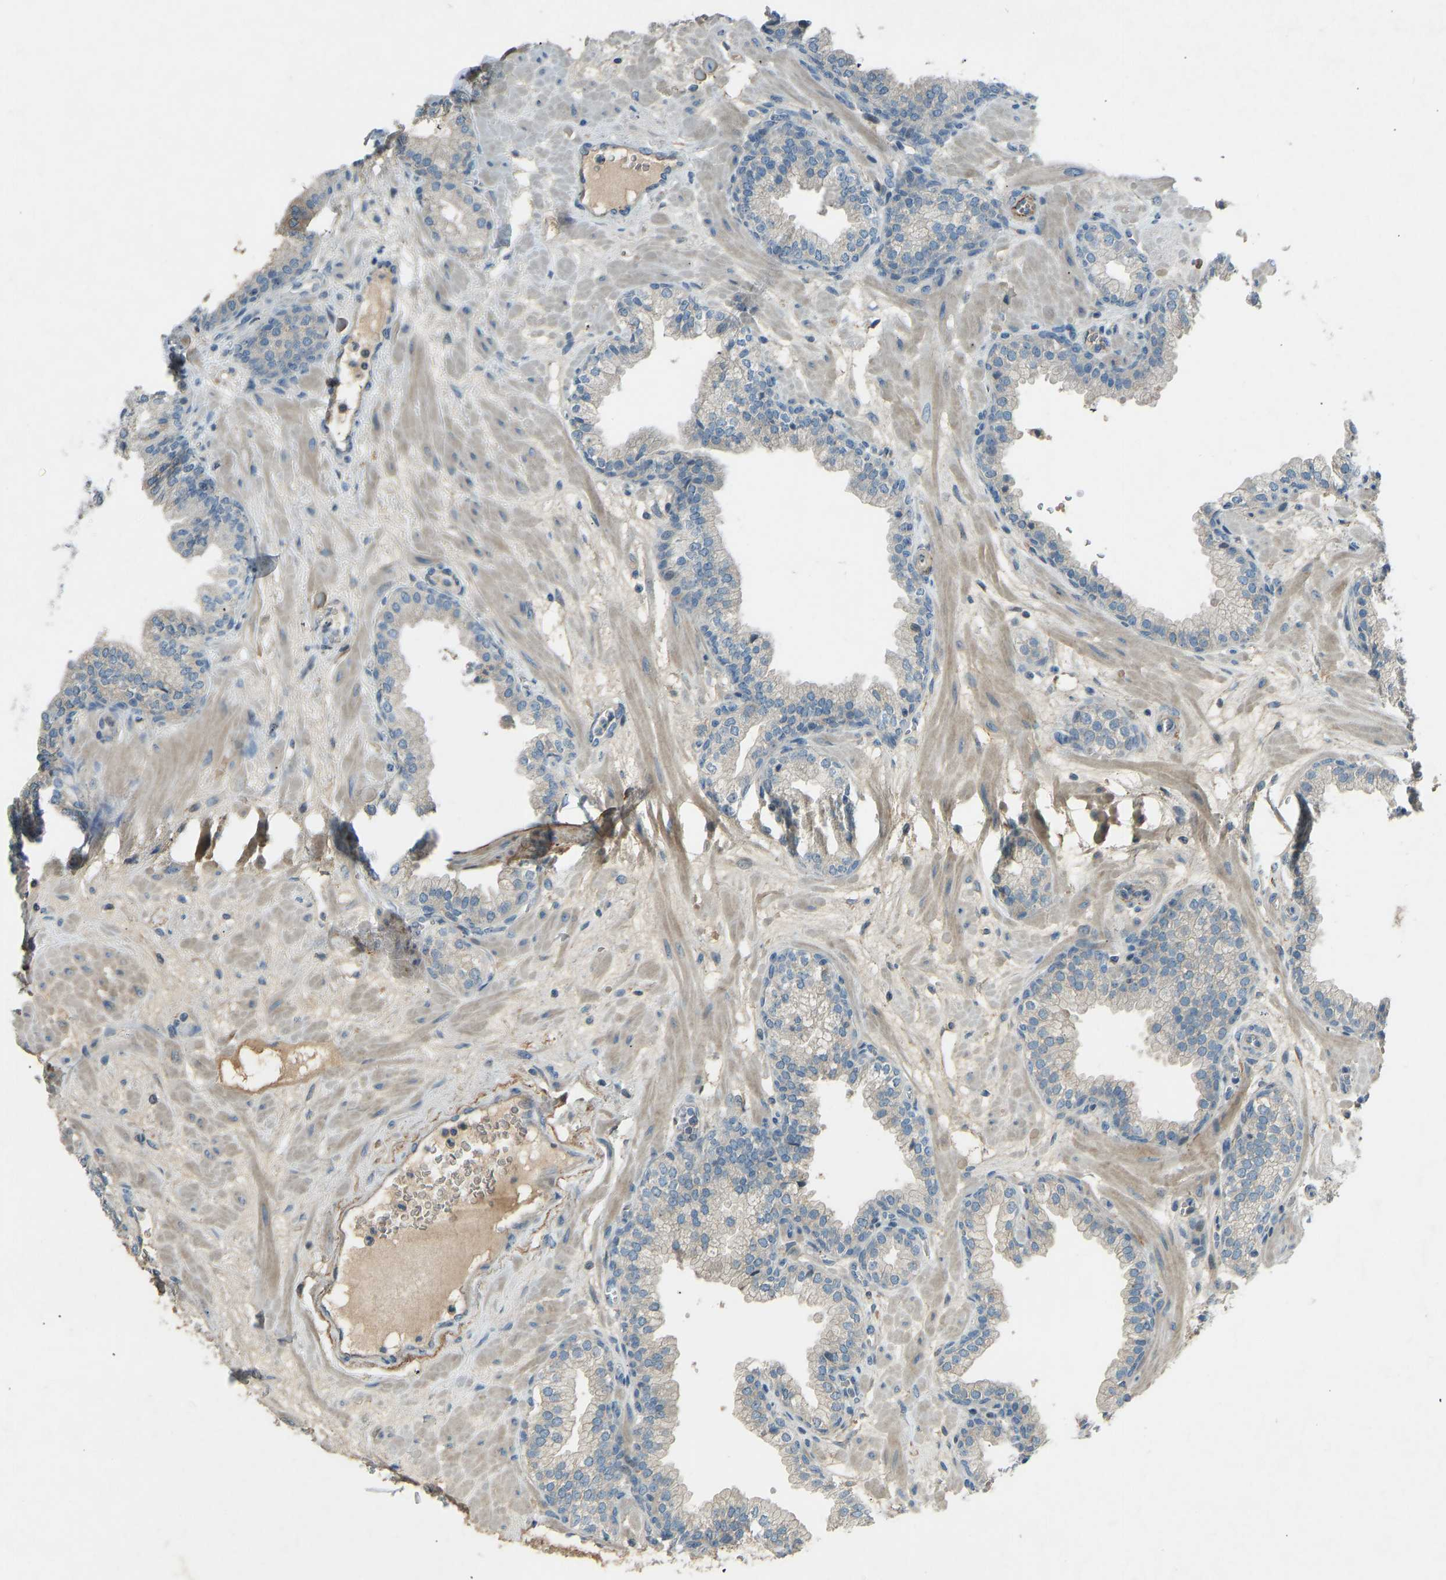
{"staining": {"intensity": "weak", "quantity": "<25%", "location": "cytoplasmic/membranous"}, "tissue": "prostate", "cell_type": "Glandular cells", "image_type": "normal", "snomed": [{"axis": "morphology", "description": "Normal tissue, NOS"}, {"axis": "morphology", "description": "Urothelial carcinoma, Low grade"}, {"axis": "topography", "description": "Urinary bladder"}, {"axis": "topography", "description": "Prostate"}], "caption": "Micrograph shows no significant protein expression in glandular cells of normal prostate.", "gene": "FBLN2", "patient": {"sex": "male", "age": 60}}